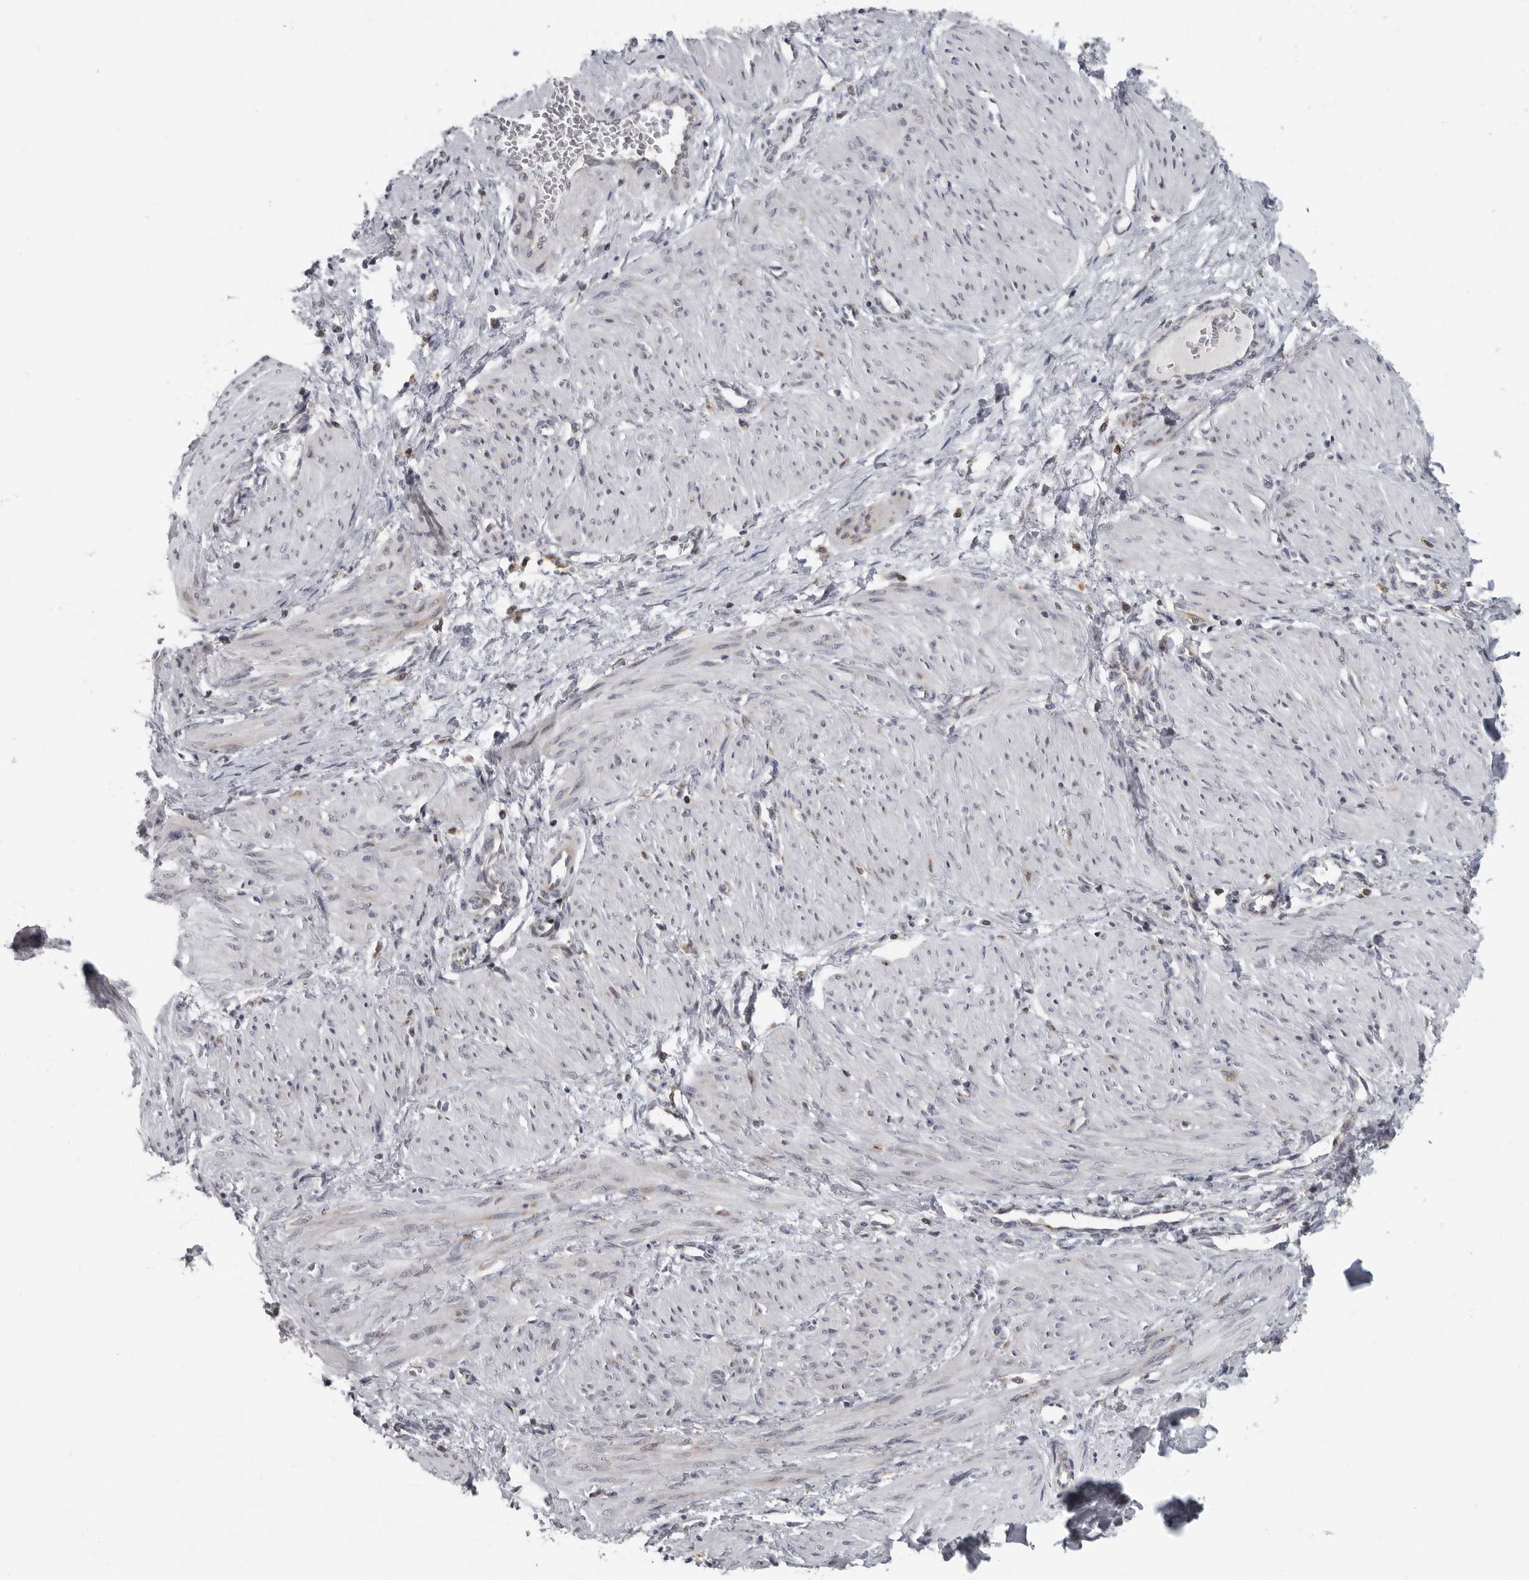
{"staining": {"intensity": "negative", "quantity": "none", "location": "none"}, "tissue": "smooth muscle", "cell_type": "Smooth muscle cells", "image_type": "normal", "snomed": [{"axis": "morphology", "description": "Normal tissue, NOS"}, {"axis": "topography", "description": "Endometrium"}], "caption": "High power microscopy micrograph of an immunohistochemistry photomicrograph of benign smooth muscle, revealing no significant expression in smooth muscle cells.", "gene": "ALPK2", "patient": {"sex": "female", "age": 33}}